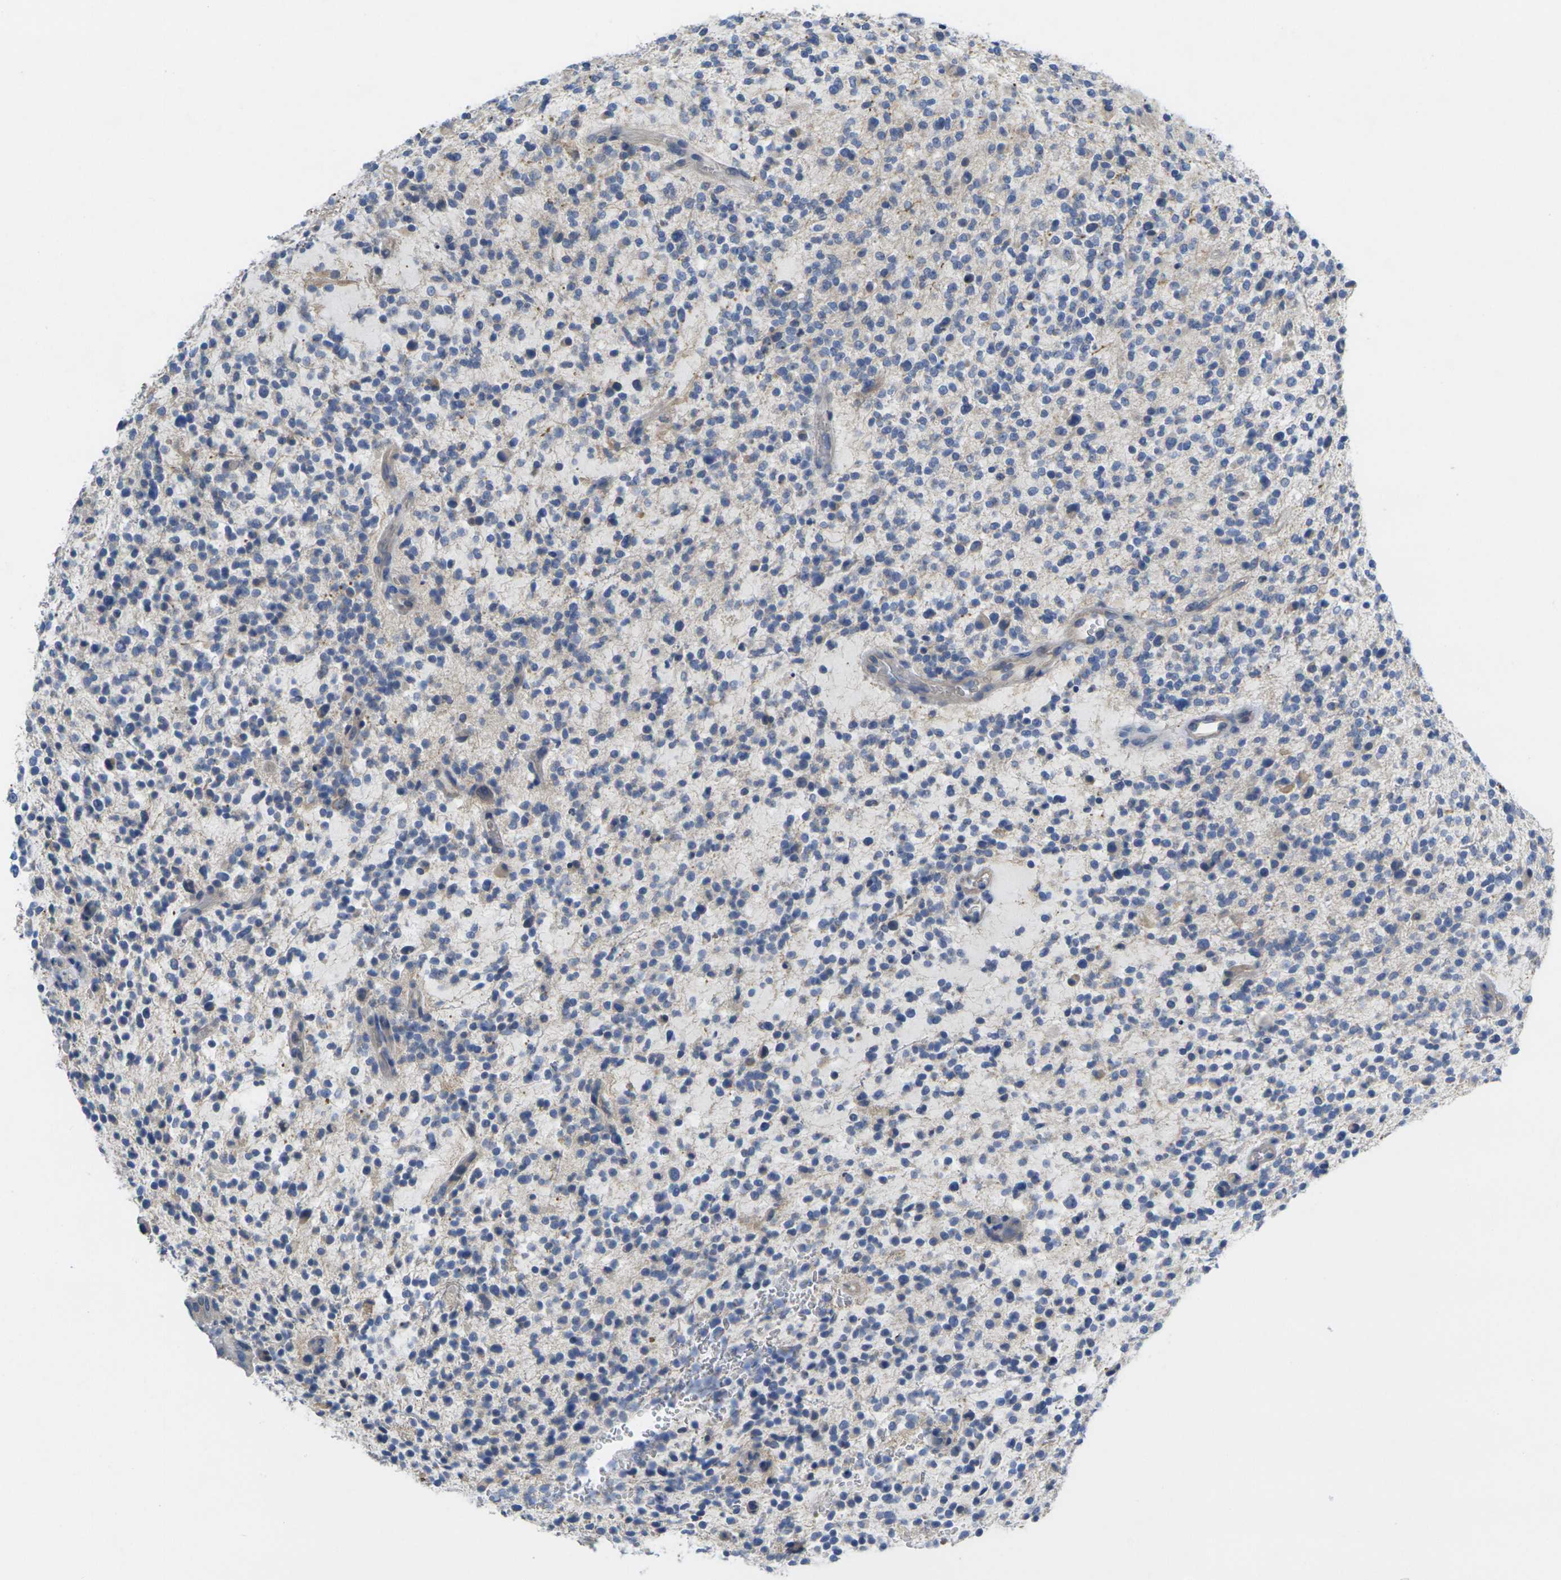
{"staining": {"intensity": "negative", "quantity": "none", "location": "none"}, "tissue": "glioma", "cell_type": "Tumor cells", "image_type": "cancer", "snomed": [{"axis": "morphology", "description": "Glioma, malignant, High grade"}, {"axis": "topography", "description": "Brain"}], "caption": "Tumor cells show no significant staining in glioma.", "gene": "TNNI3", "patient": {"sex": "male", "age": 48}}